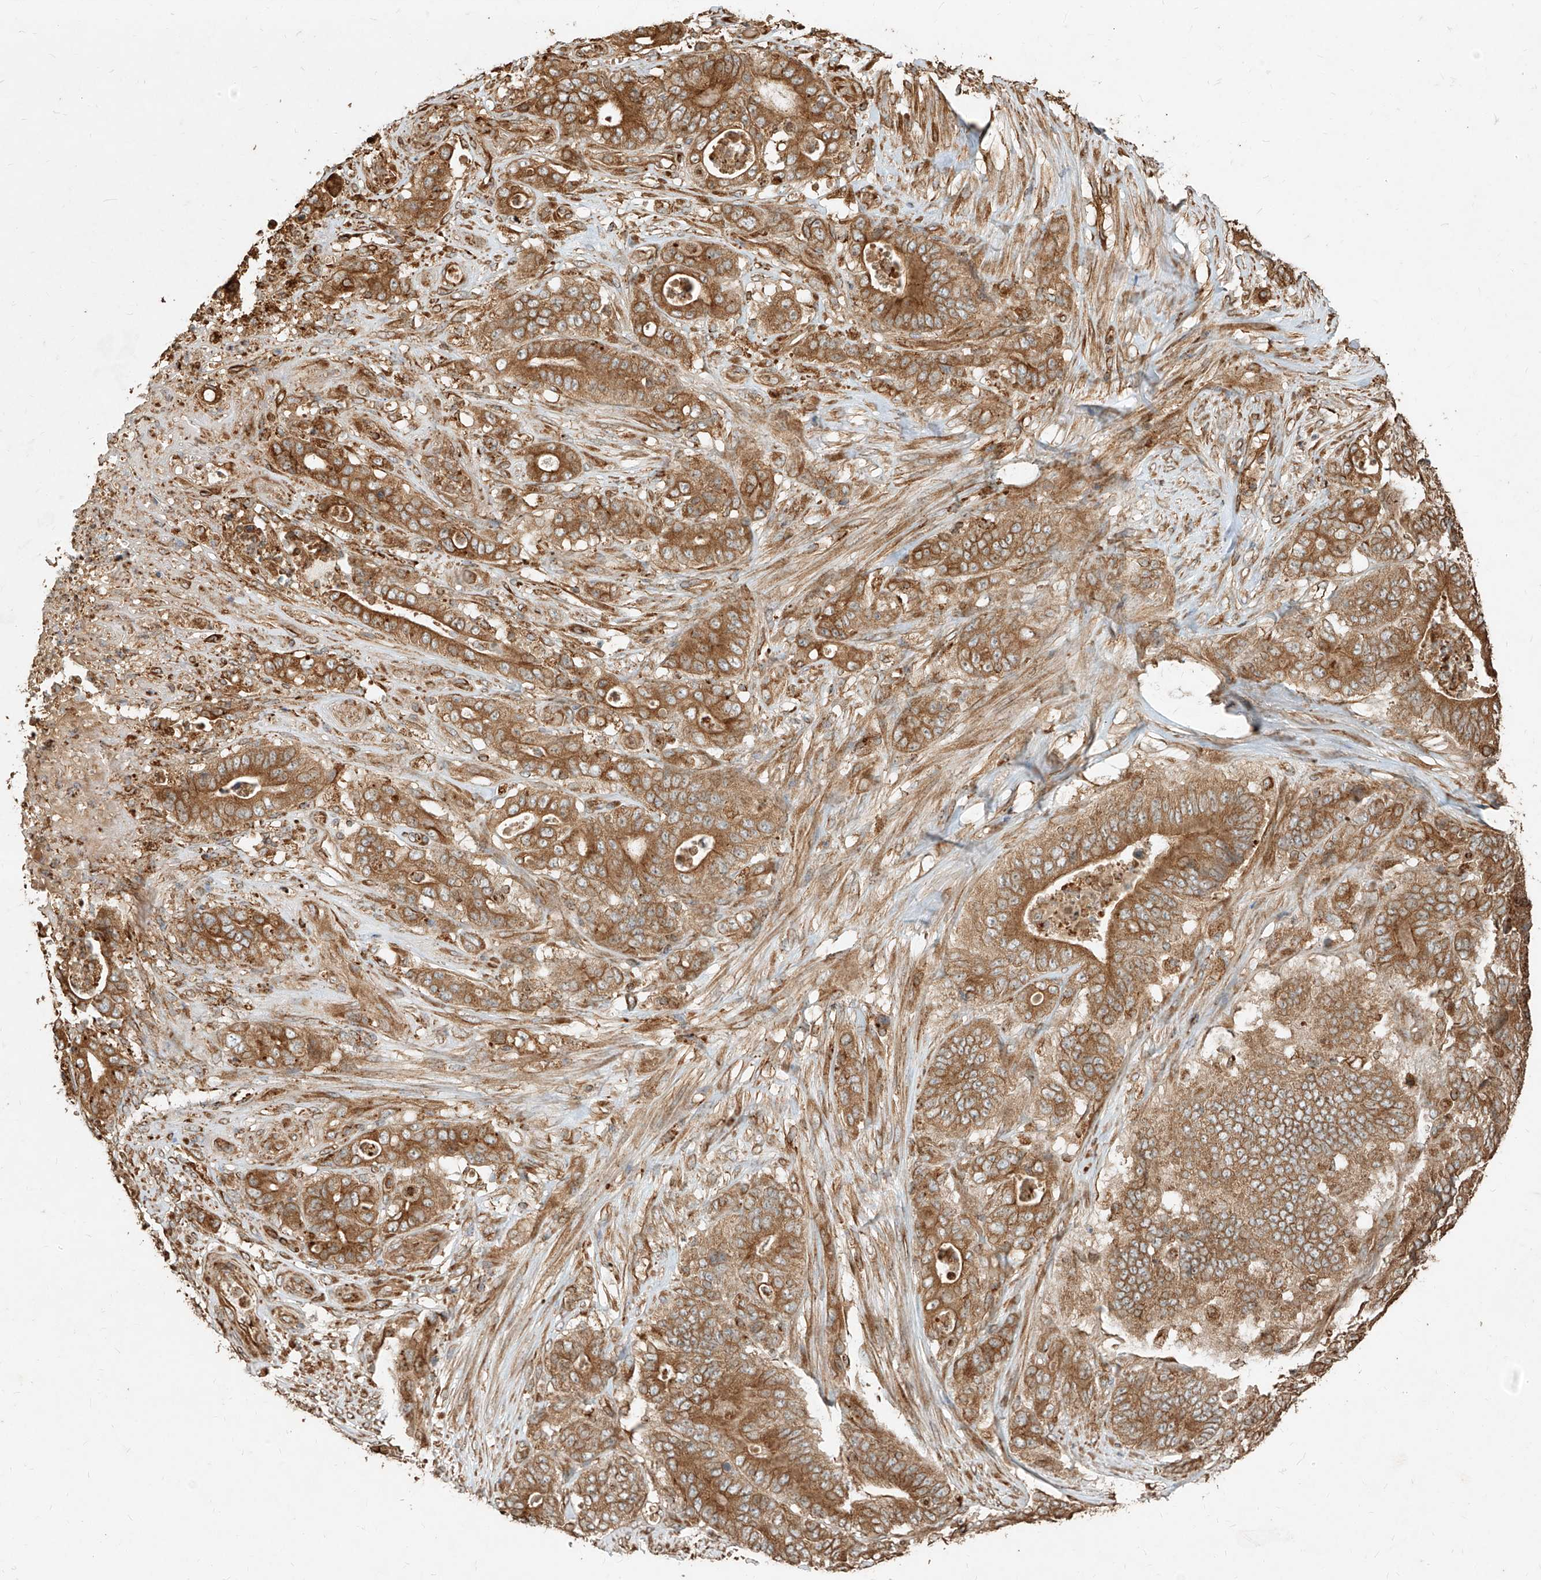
{"staining": {"intensity": "moderate", "quantity": ">75%", "location": "cytoplasmic/membranous"}, "tissue": "stomach cancer", "cell_type": "Tumor cells", "image_type": "cancer", "snomed": [{"axis": "morphology", "description": "Adenocarcinoma, NOS"}, {"axis": "topography", "description": "Stomach"}], "caption": "A high-resolution image shows IHC staining of adenocarcinoma (stomach), which reveals moderate cytoplasmic/membranous expression in about >75% of tumor cells.", "gene": "EFNB1", "patient": {"sex": "female", "age": 73}}